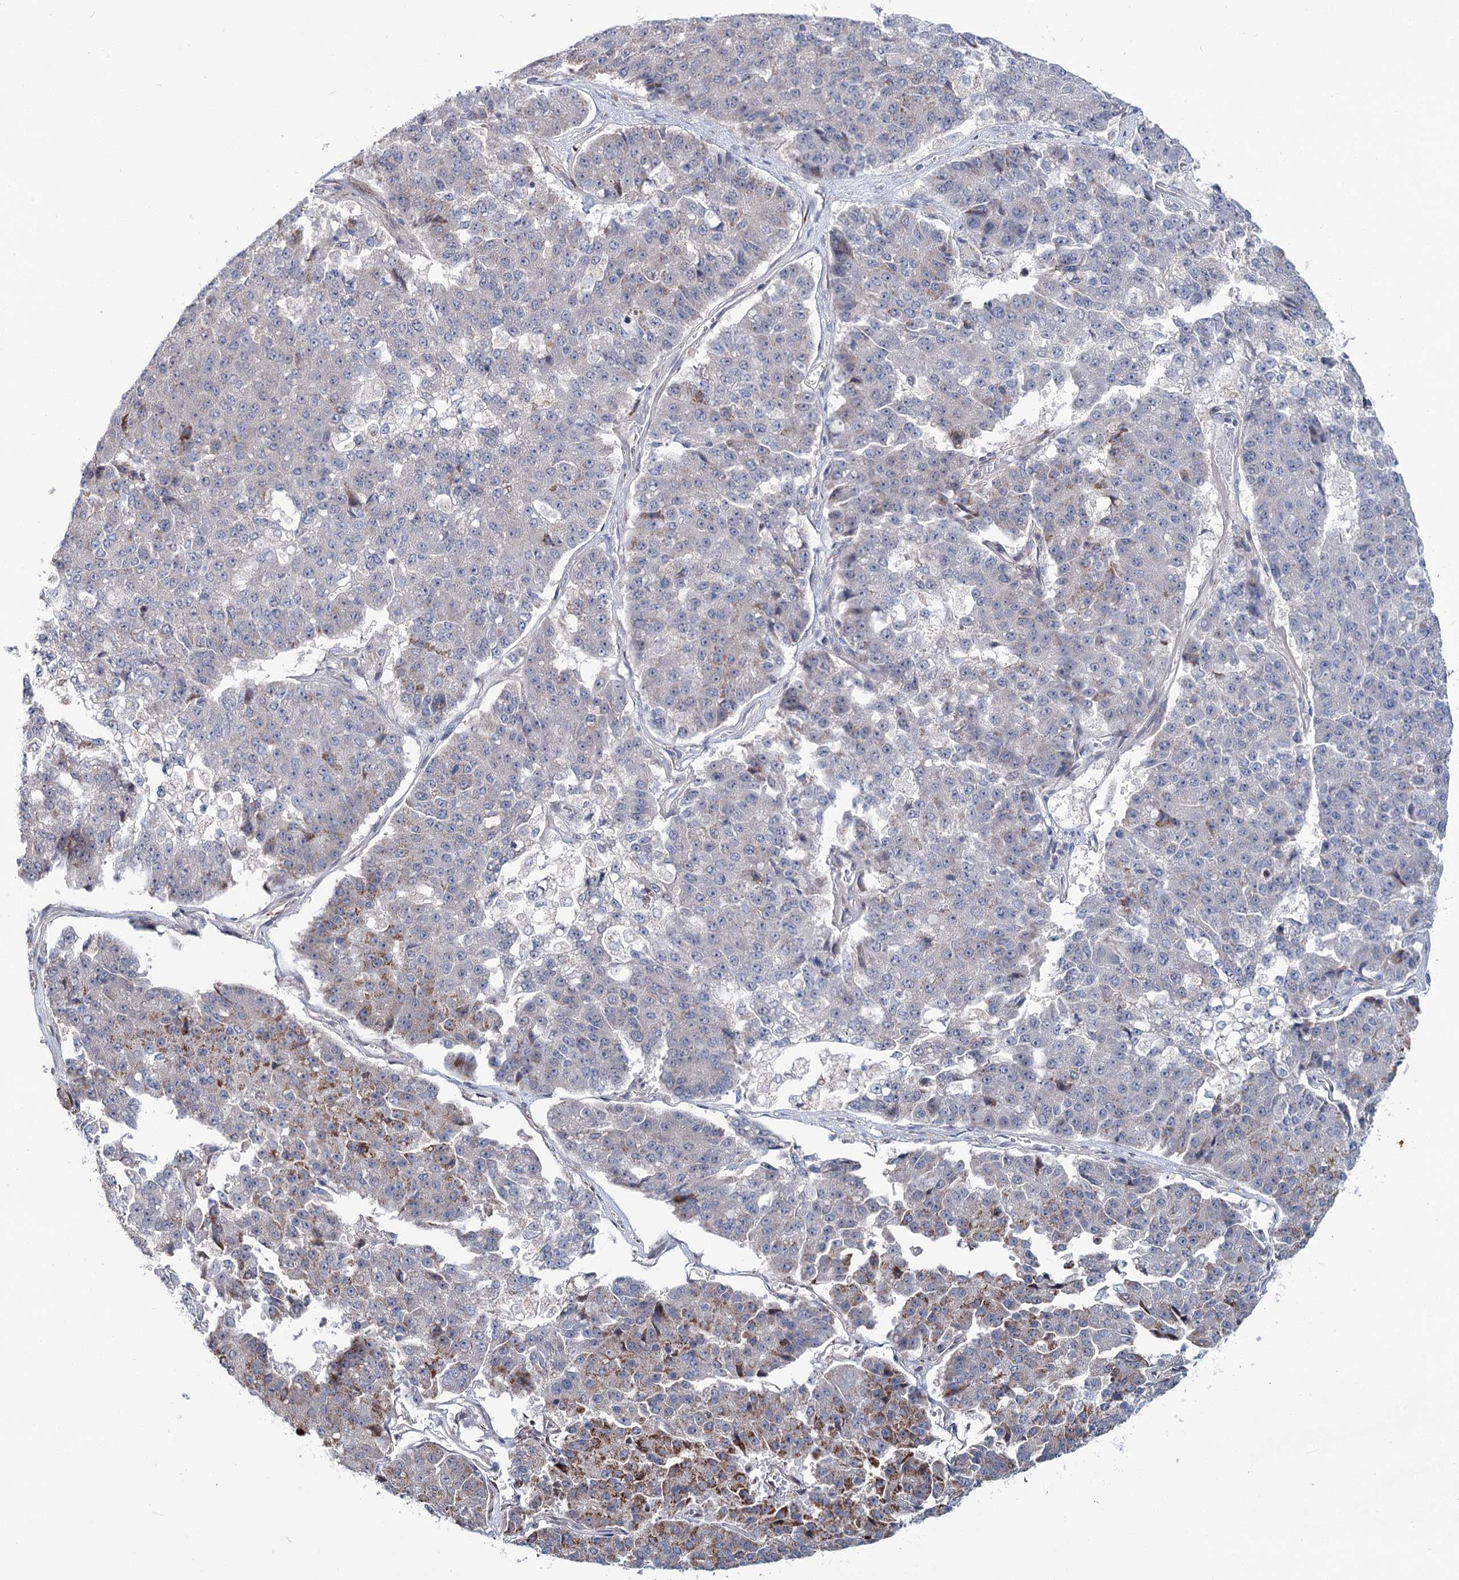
{"staining": {"intensity": "moderate", "quantity": "<25%", "location": "cytoplasmic/membranous"}, "tissue": "pancreatic cancer", "cell_type": "Tumor cells", "image_type": "cancer", "snomed": [{"axis": "morphology", "description": "Adenocarcinoma, NOS"}, {"axis": "topography", "description": "Pancreas"}], "caption": "Brown immunohistochemical staining in adenocarcinoma (pancreatic) reveals moderate cytoplasmic/membranous expression in about <25% of tumor cells.", "gene": "CPLANE1", "patient": {"sex": "male", "age": 50}}